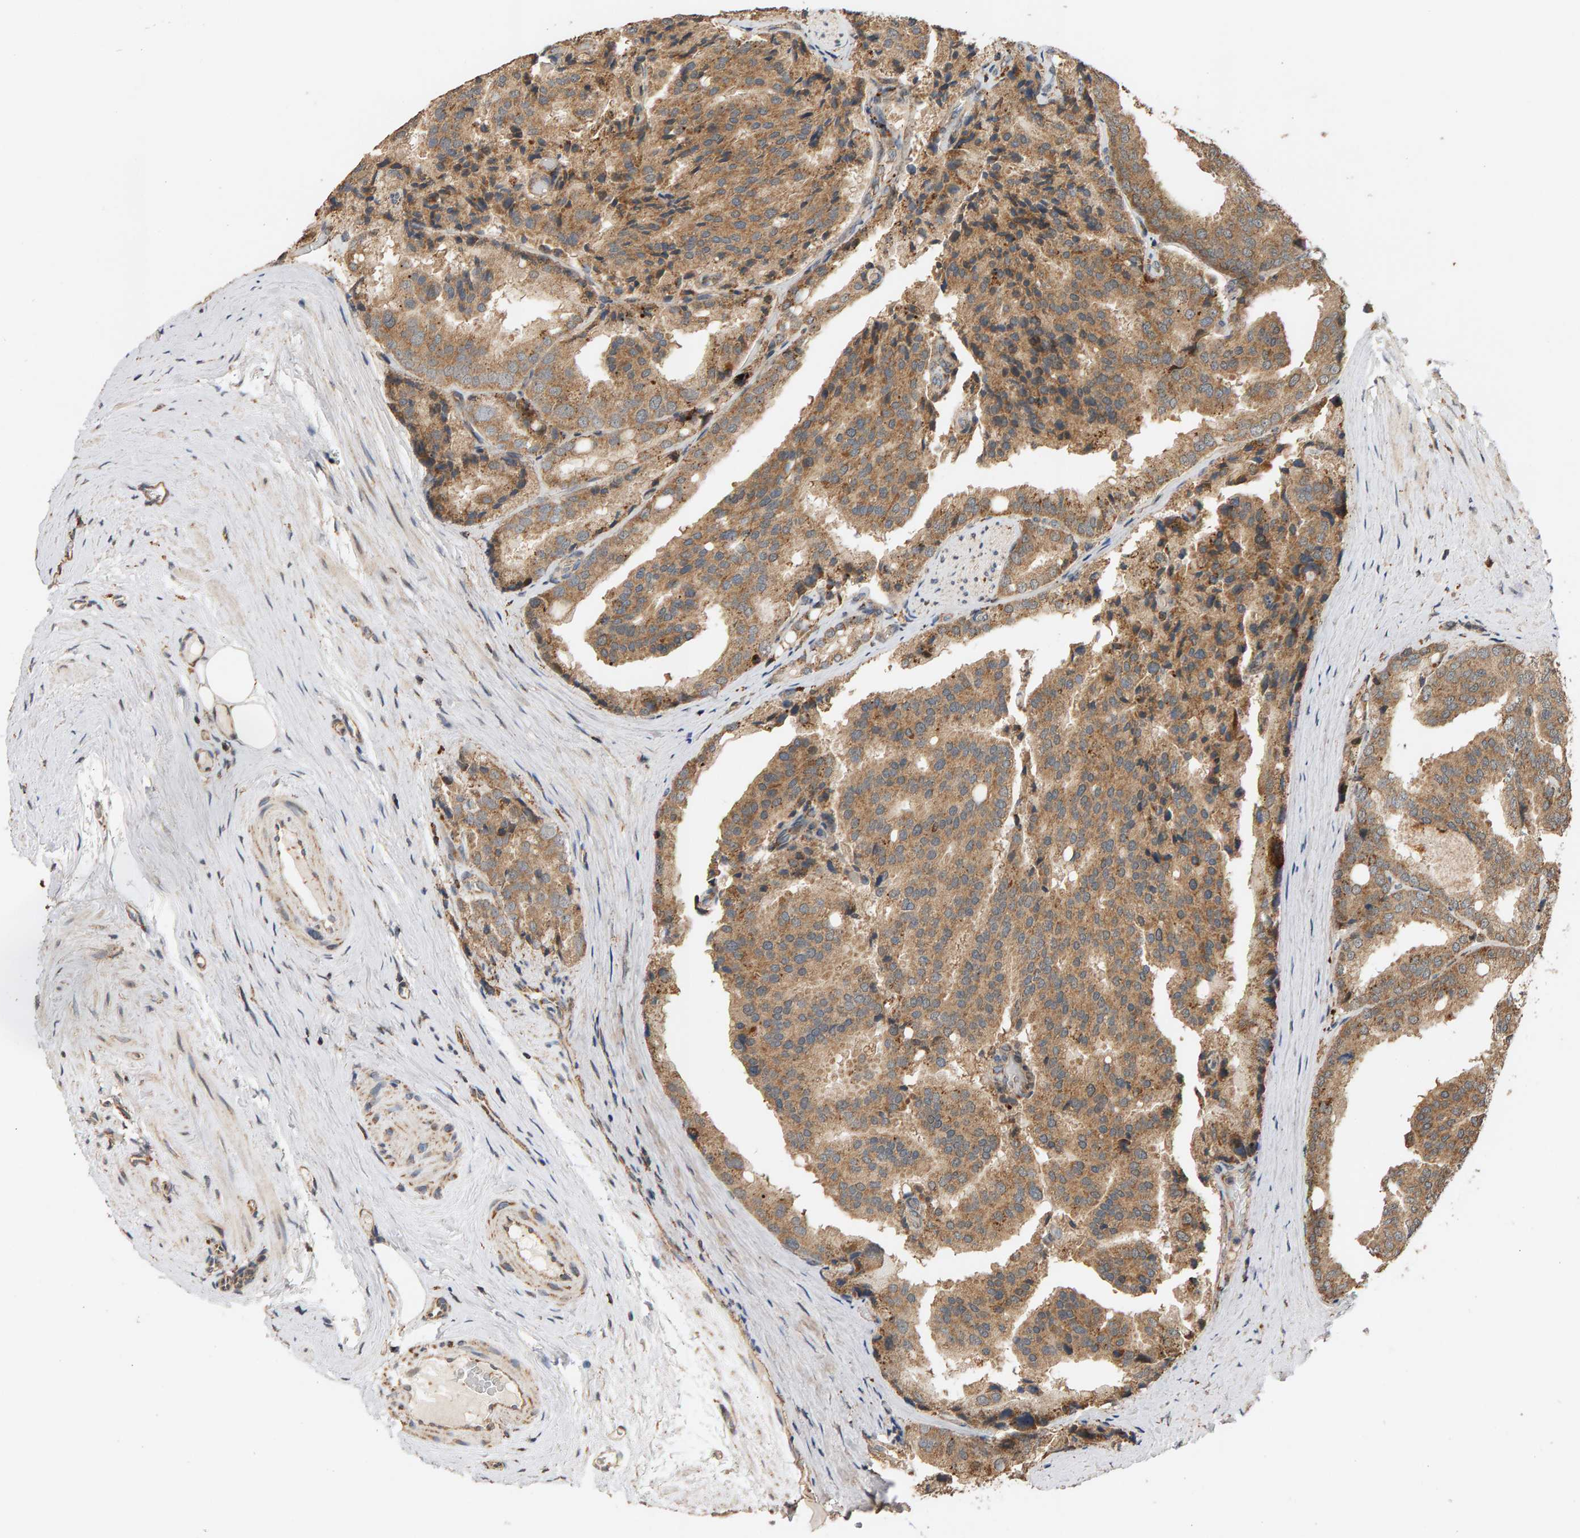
{"staining": {"intensity": "moderate", "quantity": ">75%", "location": "cytoplasmic/membranous,nuclear"}, "tissue": "prostate cancer", "cell_type": "Tumor cells", "image_type": "cancer", "snomed": [{"axis": "morphology", "description": "Adenocarcinoma, High grade"}, {"axis": "topography", "description": "Prostate"}], "caption": "Brown immunohistochemical staining in human high-grade adenocarcinoma (prostate) reveals moderate cytoplasmic/membranous and nuclear staining in approximately >75% of tumor cells. (Brightfield microscopy of DAB IHC at high magnification).", "gene": "GSTK1", "patient": {"sex": "male", "age": 50}}